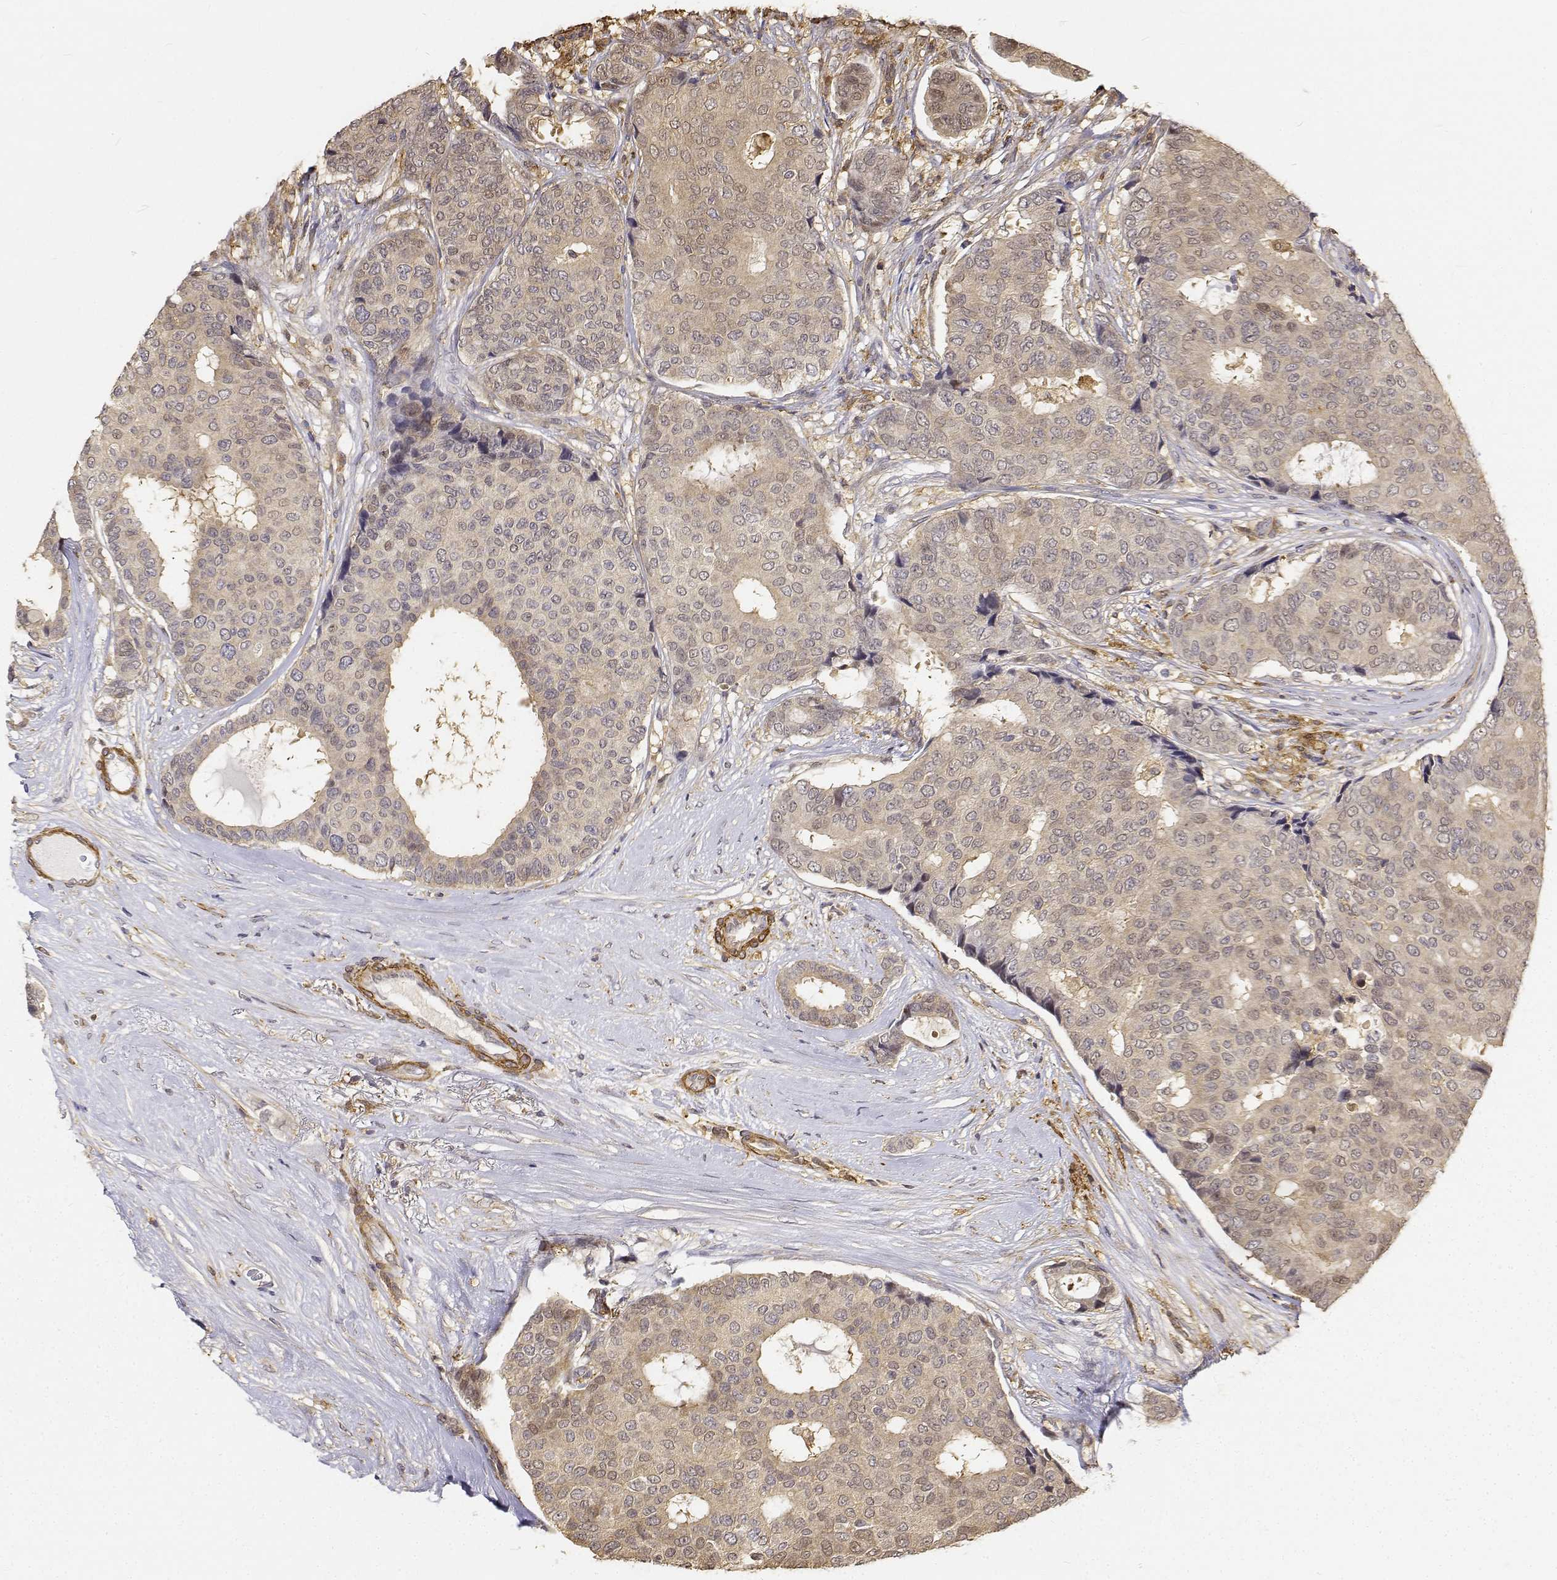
{"staining": {"intensity": "weak", "quantity": "25%-75%", "location": "cytoplasmic/membranous"}, "tissue": "breast cancer", "cell_type": "Tumor cells", "image_type": "cancer", "snomed": [{"axis": "morphology", "description": "Duct carcinoma"}, {"axis": "topography", "description": "Breast"}], "caption": "This micrograph shows breast cancer (intraductal carcinoma) stained with immunohistochemistry (IHC) to label a protein in brown. The cytoplasmic/membranous of tumor cells show weak positivity for the protein. Nuclei are counter-stained blue.", "gene": "PCID2", "patient": {"sex": "female", "age": 75}}